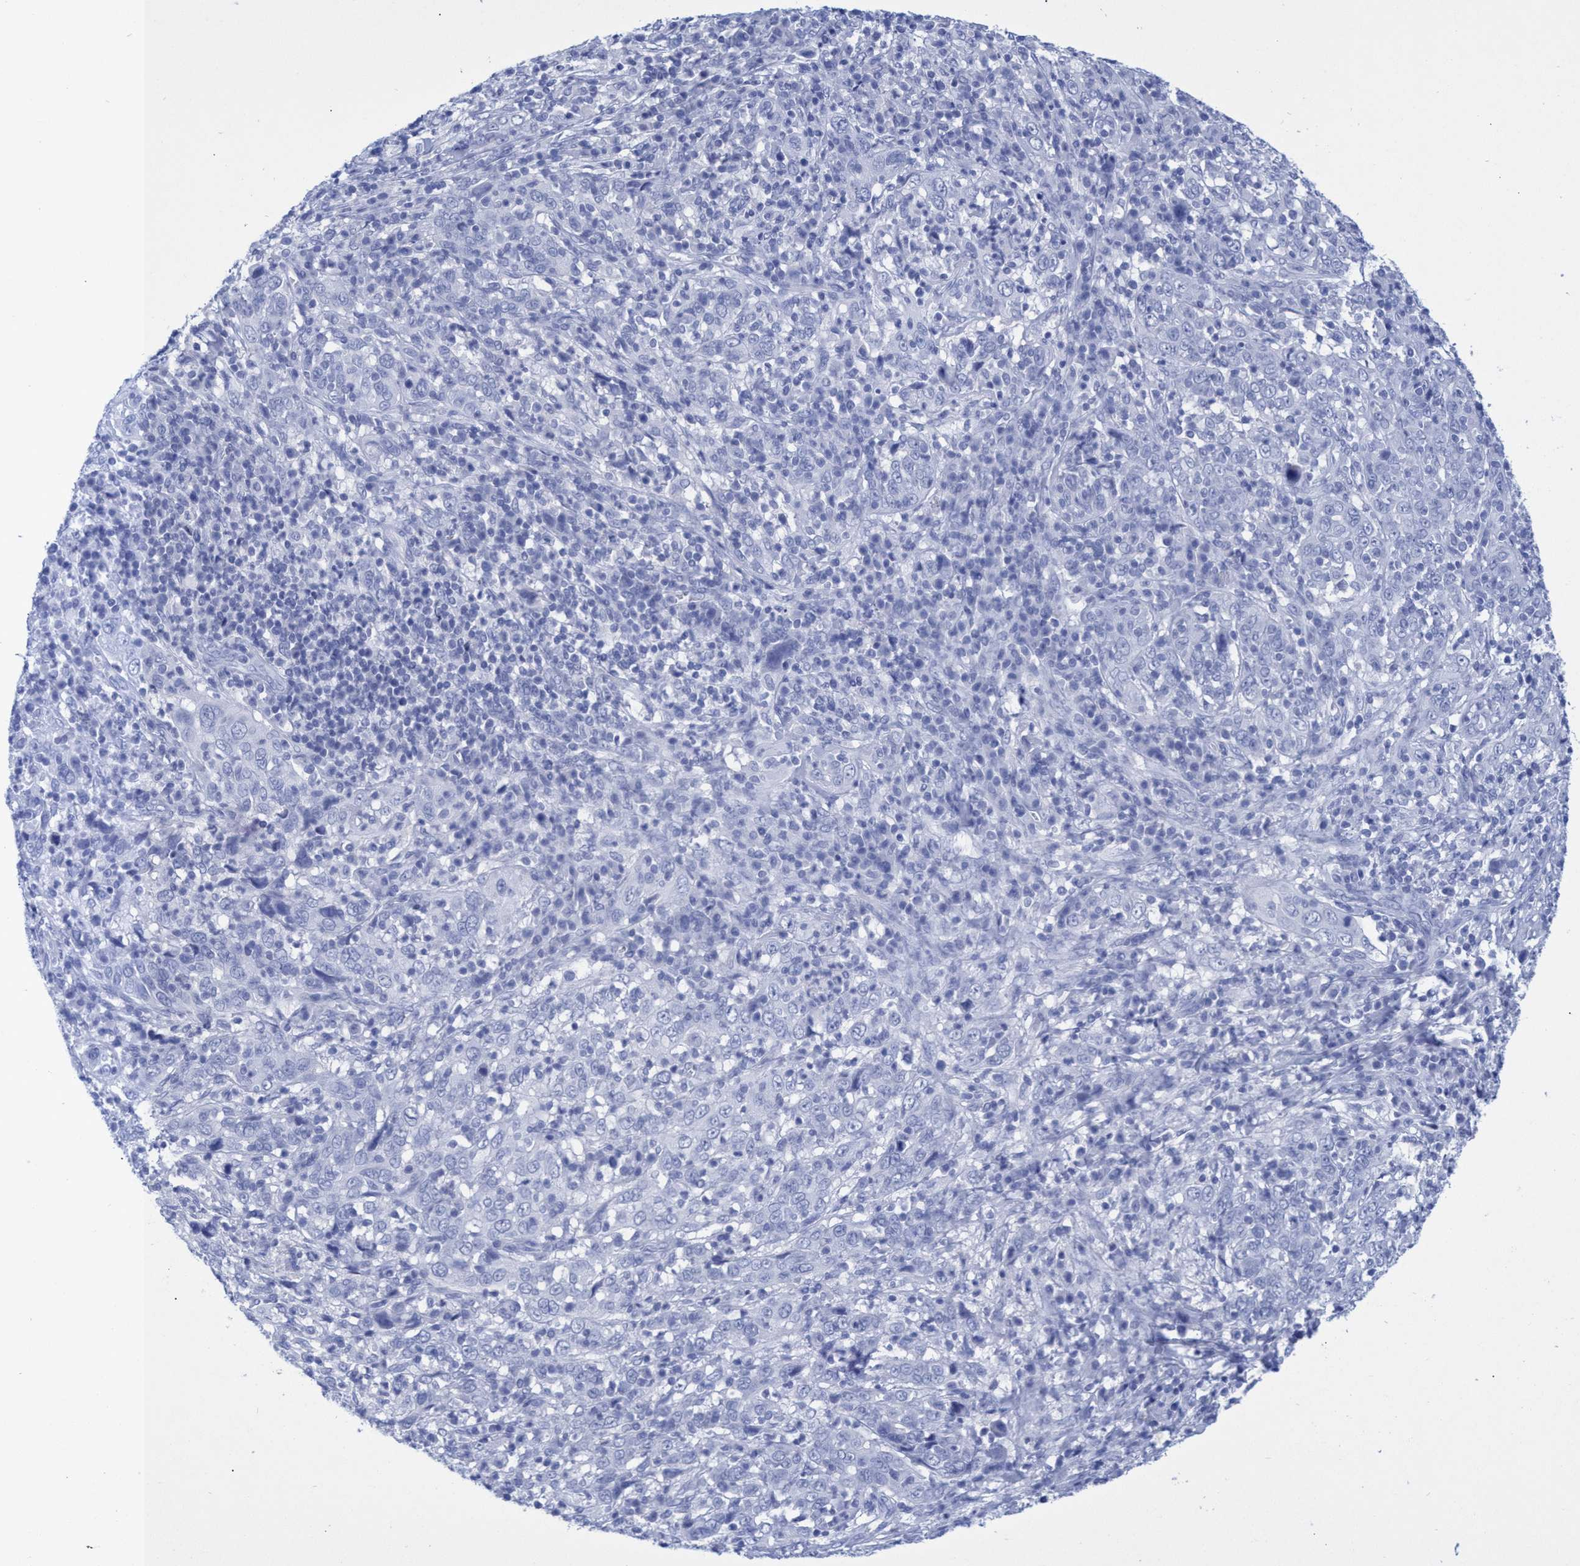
{"staining": {"intensity": "negative", "quantity": "none", "location": "none"}, "tissue": "cervical cancer", "cell_type": "Tumor cells", "image_type": "cancer", "snomed": [{"axis": "morphology", "description": "Squamous cell carcinoma, NOS"}, {"axis": "topography", "description": "Cervix"}], "caption": "Histopathology image shows no protein expression in tumor cells of cervical squamous cell carcinoma tissue. (Immunohistochemistry, brightfield microscopy, high magnification).", "gene": "INSL6", "patient": {"sex": "female", "age": 46}}